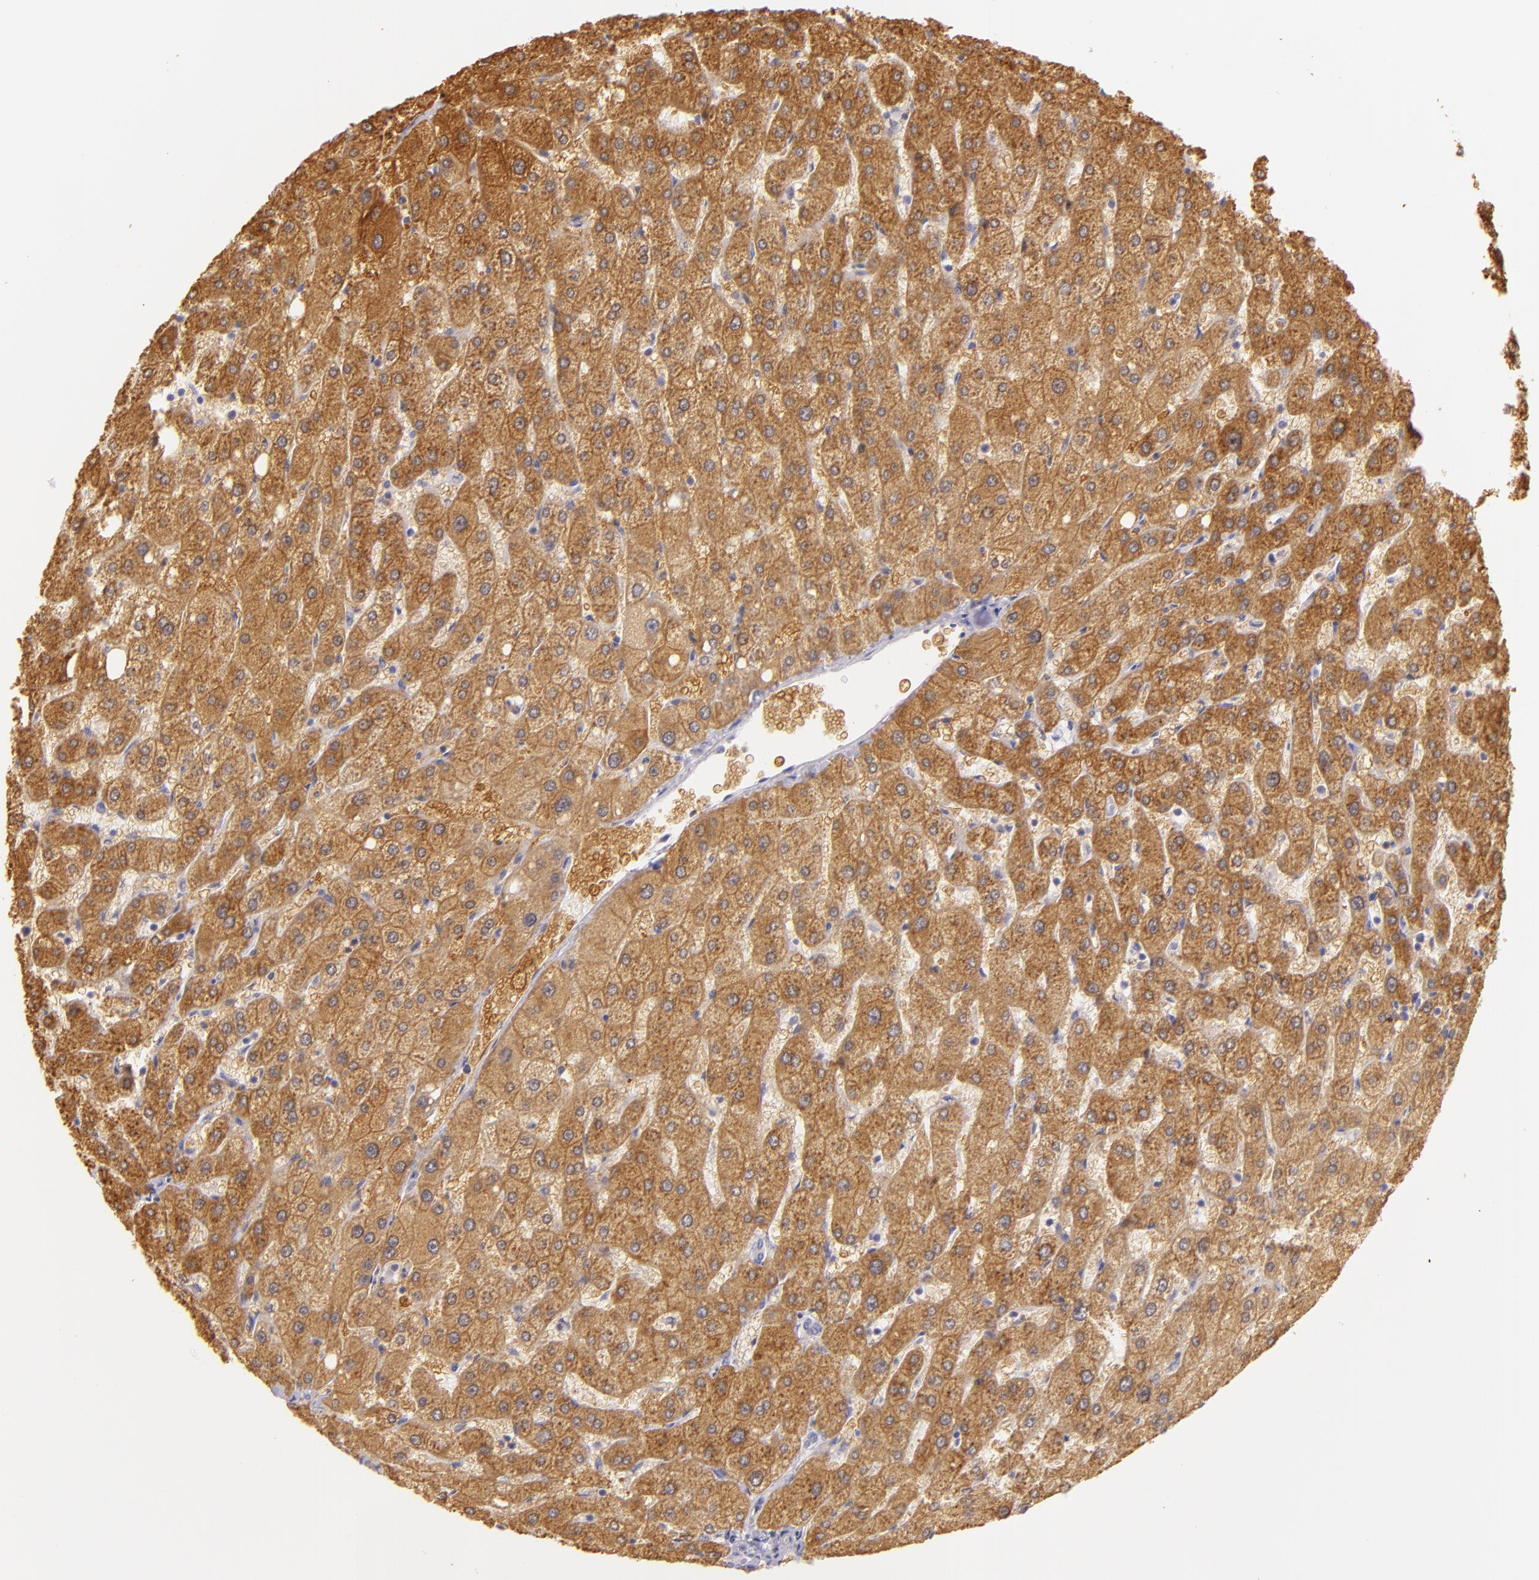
{"staining": {"intensity": "negative", "quantity": "none", "location": "none"}, "tissue": "liver", "cell_type": "Cholangiocytes", "image_type": "normal", "snomed": [{"axis": "morphology", "description": "Normal tissue, NOS"}, {"axis": "topography", "description": "Liver"}], "caption": "IHC photomicrograph of normal liver stained for a protein (brown), which displays no positivity in cholangiocytes. Nuclei are stained in blue.", "gene": "CBS", "patient": {"sex": "male", "age": 67}}